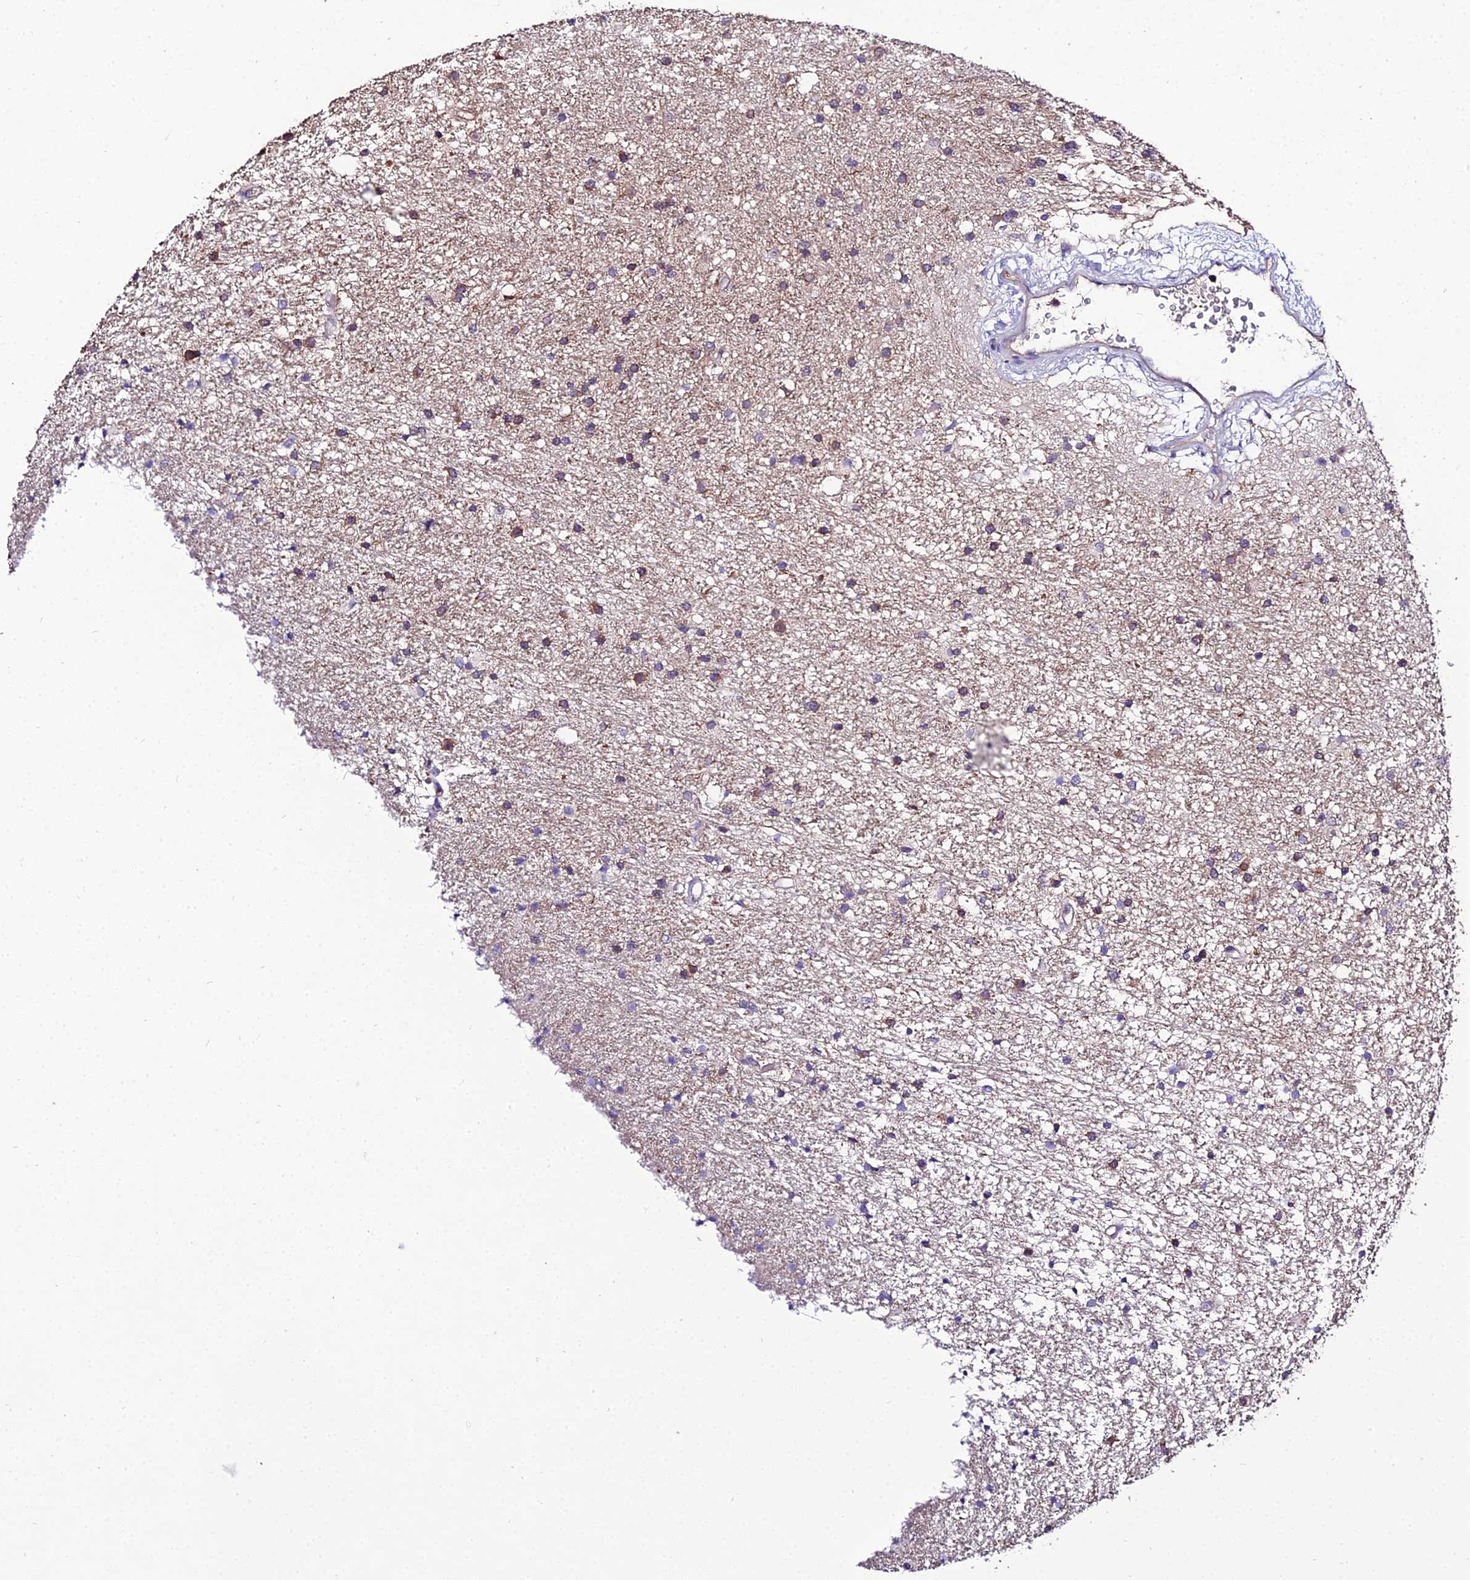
{"staining": {"intensity": "moderate", "quantity": "25%-75%", "location": "cytoplasmic/membranous"}, "tissue": "glioma", "cell_type": "Tumor cells", "image_type": "cancer", "snomed": [{"axis": "morphology", "description": "Glioma, malignant, High grade"}, {"axis": "topography", "description": "Brain"}], "caption": "DAB (3,3'-diaminobenzidine) immunohistochemical staining of malignant glioma (high-grade) displays moderate cytoplasmic/membranous protein expression in approximately 25%-75% of tumor cells.", "gene": "C2orf69", "patient": {"sex": "male", "age": 77}}